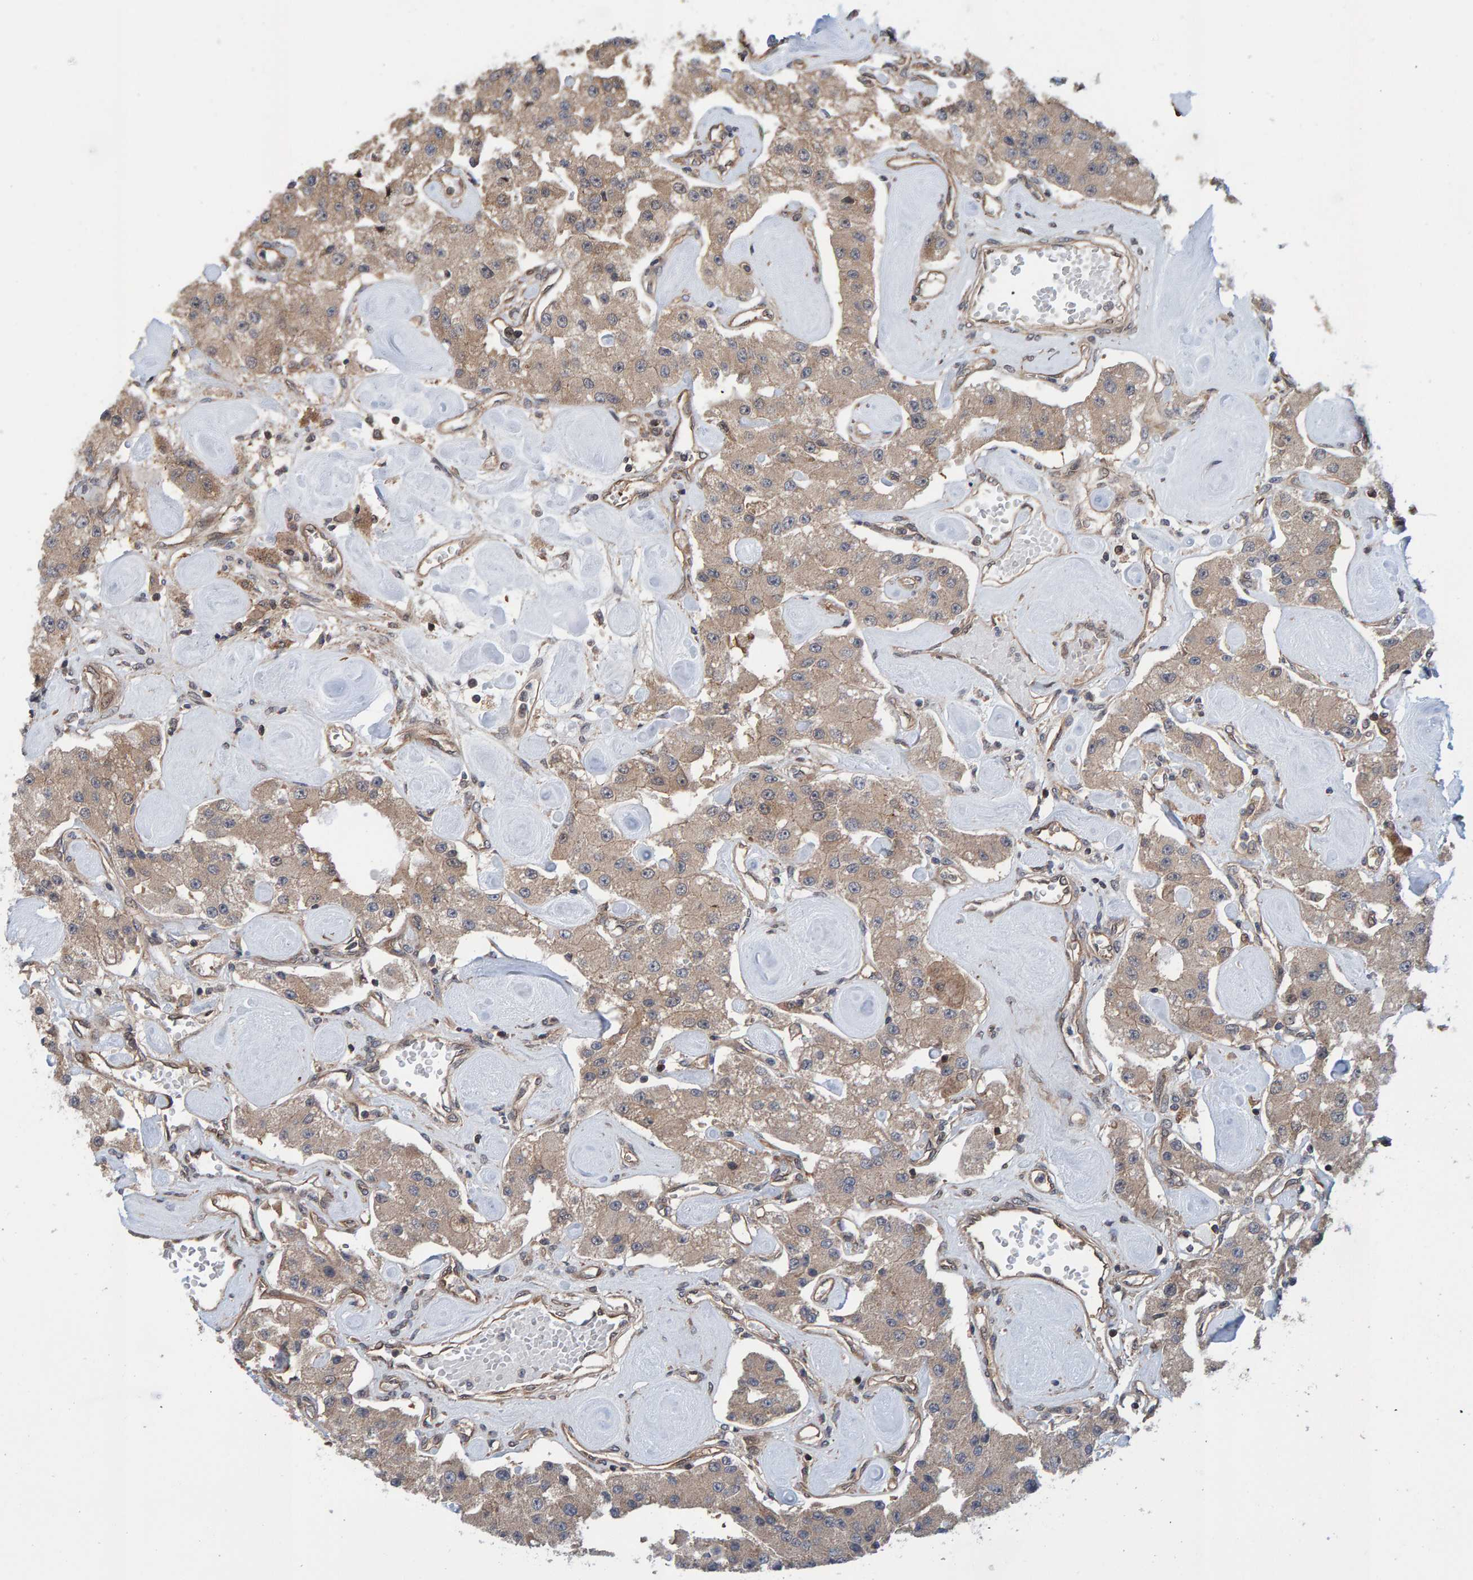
{"staining": {"intensity": "moderate", "quantity": ">75%", "location": "cytoplasmic/membranous"}, "tissue": "carcinoid", "cell_type": "Tumor cells", "image_type": "cancer", "snomed": [{"axis": "morphology", "description": "Carcinoid, malignant, NOS"}, {"axis": "topography", "description": "Pancreas"}], "caption": "This image reveals carcinoid stained with immunohistochemistry to label a protein in brown. The cytoplasmic/membranous of tumor cells show moderate positivity for the protein. Nuclei are counter-stained blue.", "gene": "SCRN2", "patient": {"sex": "male", "age": 41}}